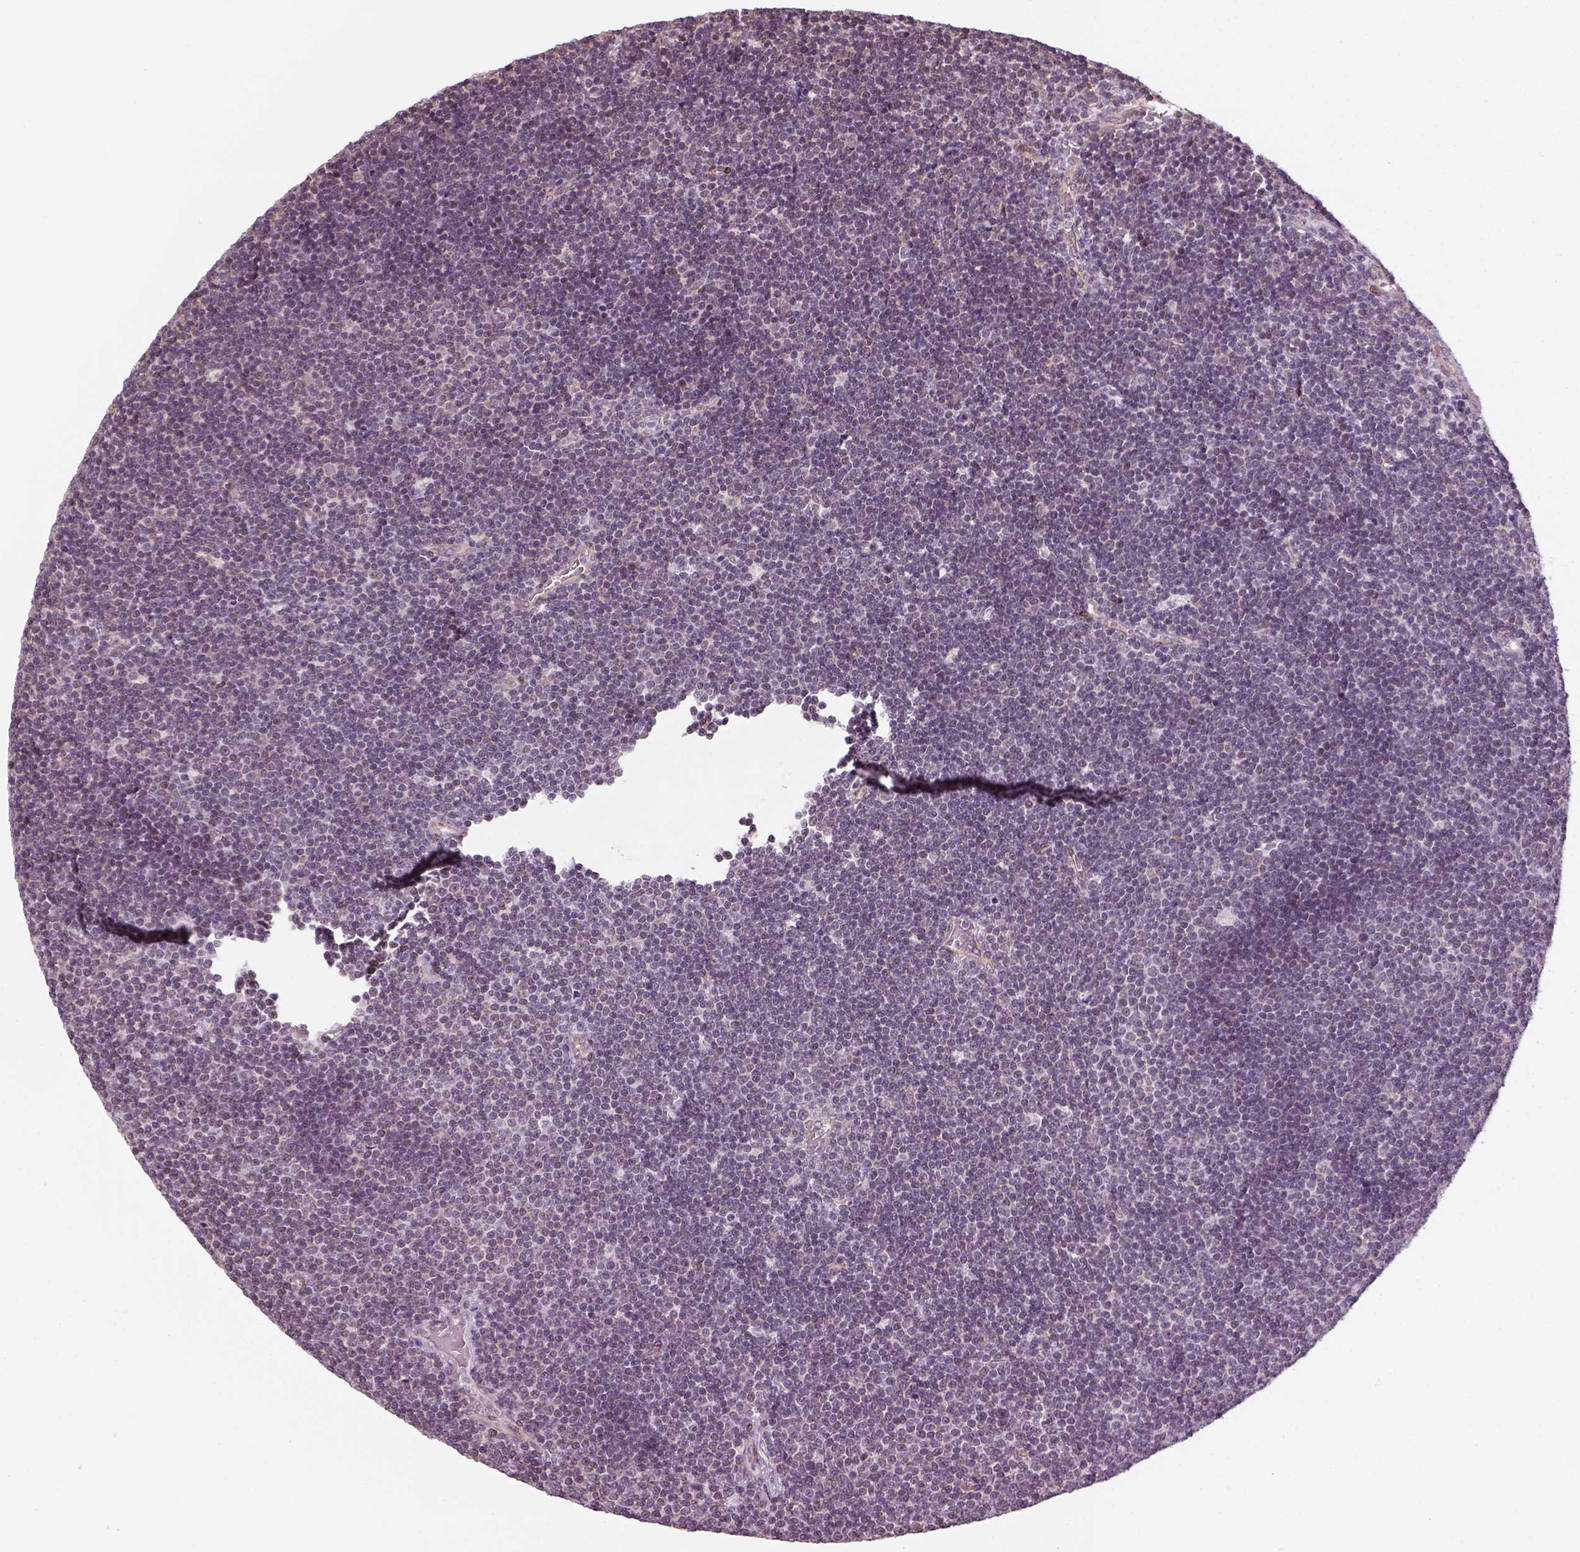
{"staining": {"intensity": "weak", "quantity": "<25%", "location": "cytoplasmic/membranous"}, "tissue": "lymphoma", "cell_type": "Tumor cells", "image_type": "cancer", "snomed": [{"axis": "morphology", "description": "Malignant lymphoma, non-Hodgkin's type, Low grade"}, {"axis": "topography", "description": "Brain"}], "caption": "Tumor cells show no significant protein expression in low-grade malignant lymphoma, non-Hodgkin's type.", "gene": "XK", "patient": {"sex": "female", "age": 66}}